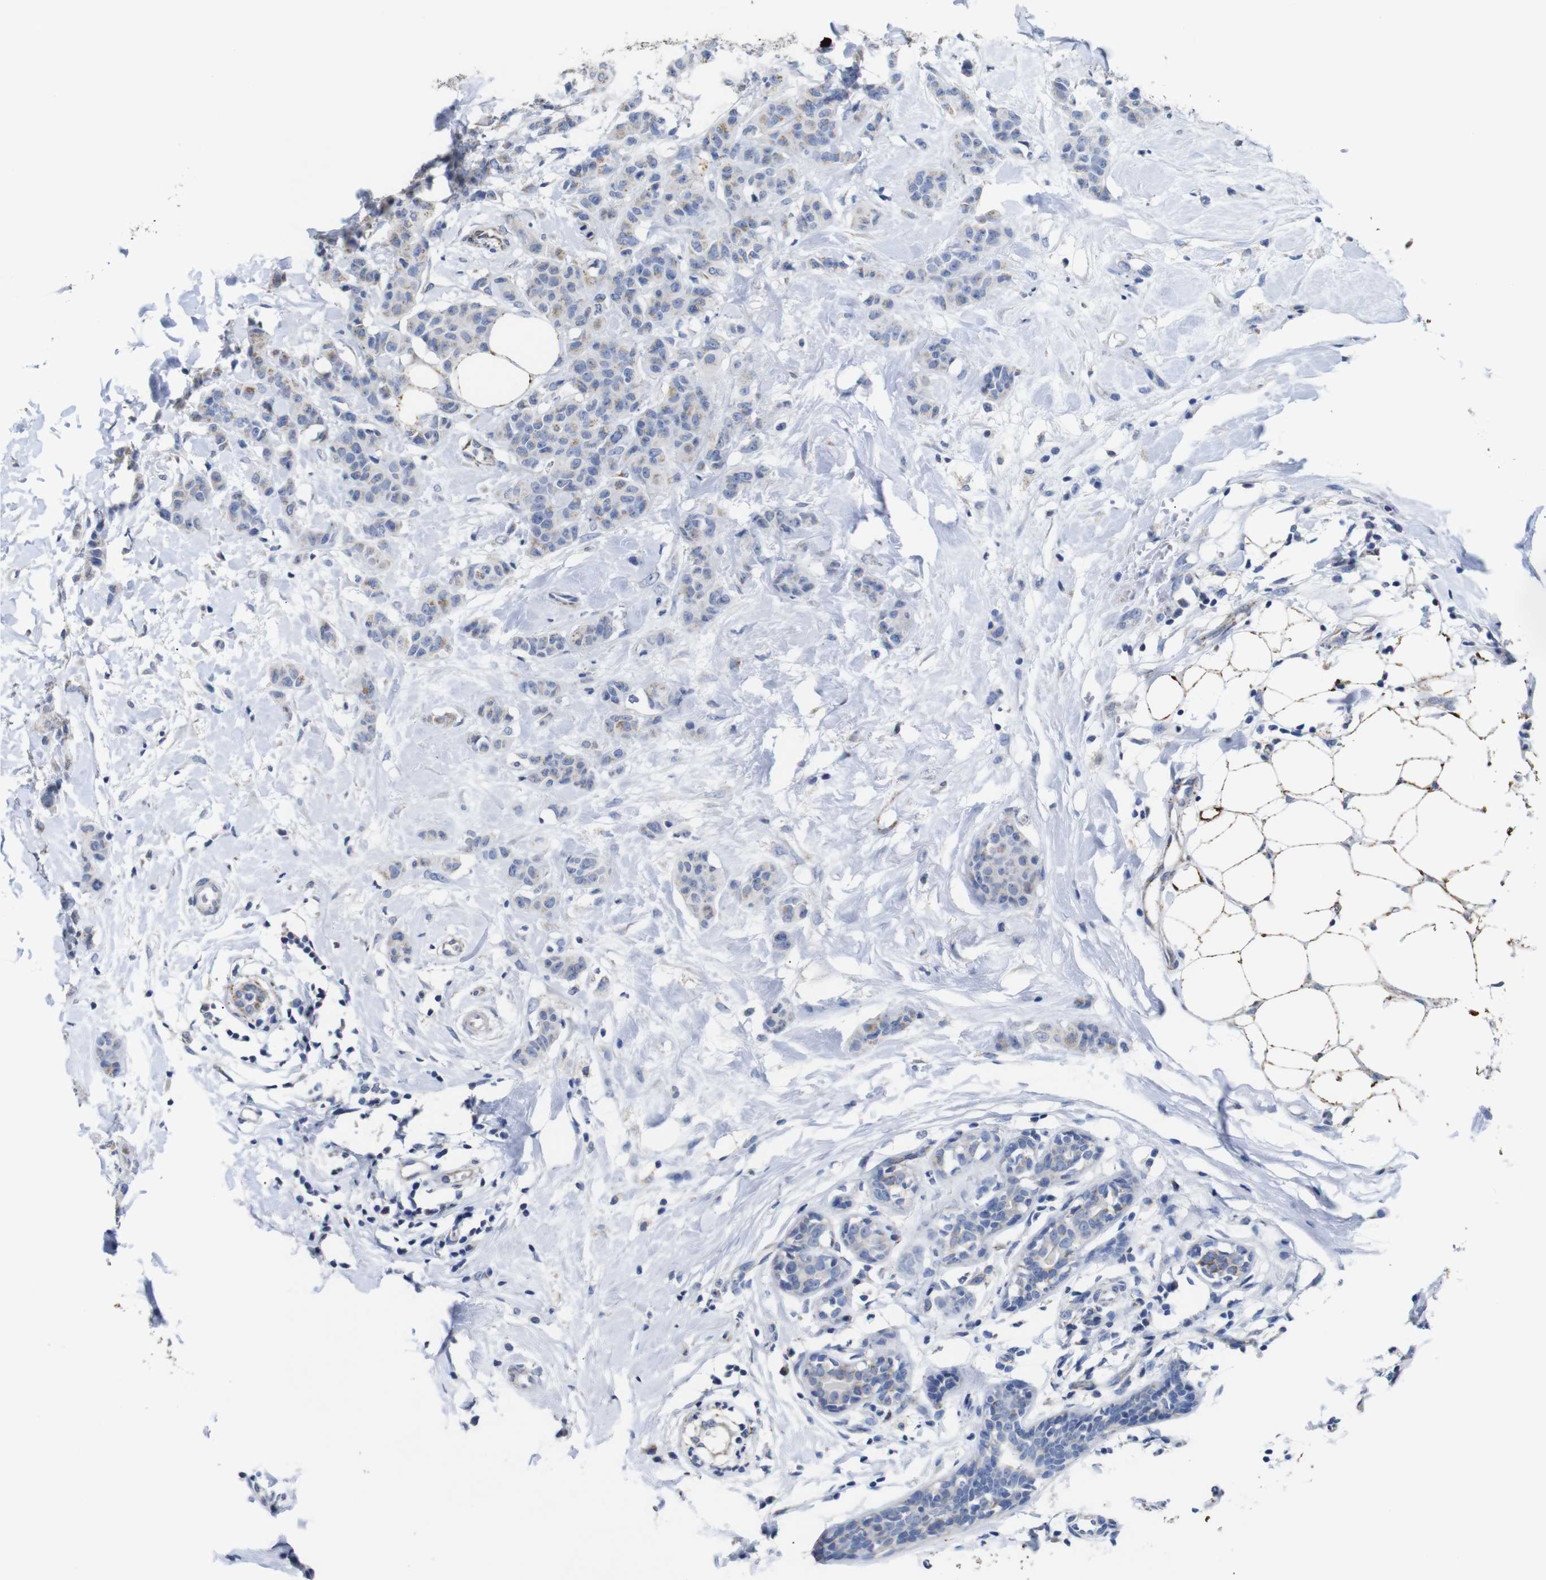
{"staining": {"intensity": "weak", "quantity": "25%-75%", "location": "cytoplasmic/membranous"}, "tissue": "breast cancer", "cell_type": "Tumor cells", "image_type": "cancer", "snomed": [{"axis": "morphology", "description": "Normal tissue, NOS"}, {"axis": "morphology", "description": "Duct carcinoma"}, {"axis": "topography", "description": "Breast"}], "caption": "The immunohistochemical stain shows weak cytoplasmic/membranous positivity in tumor cells of breast cancer (invasive ductal carcinoma) tissue.", "gene": "MAOA", "patient": {"sex": "female", "age": 40}}